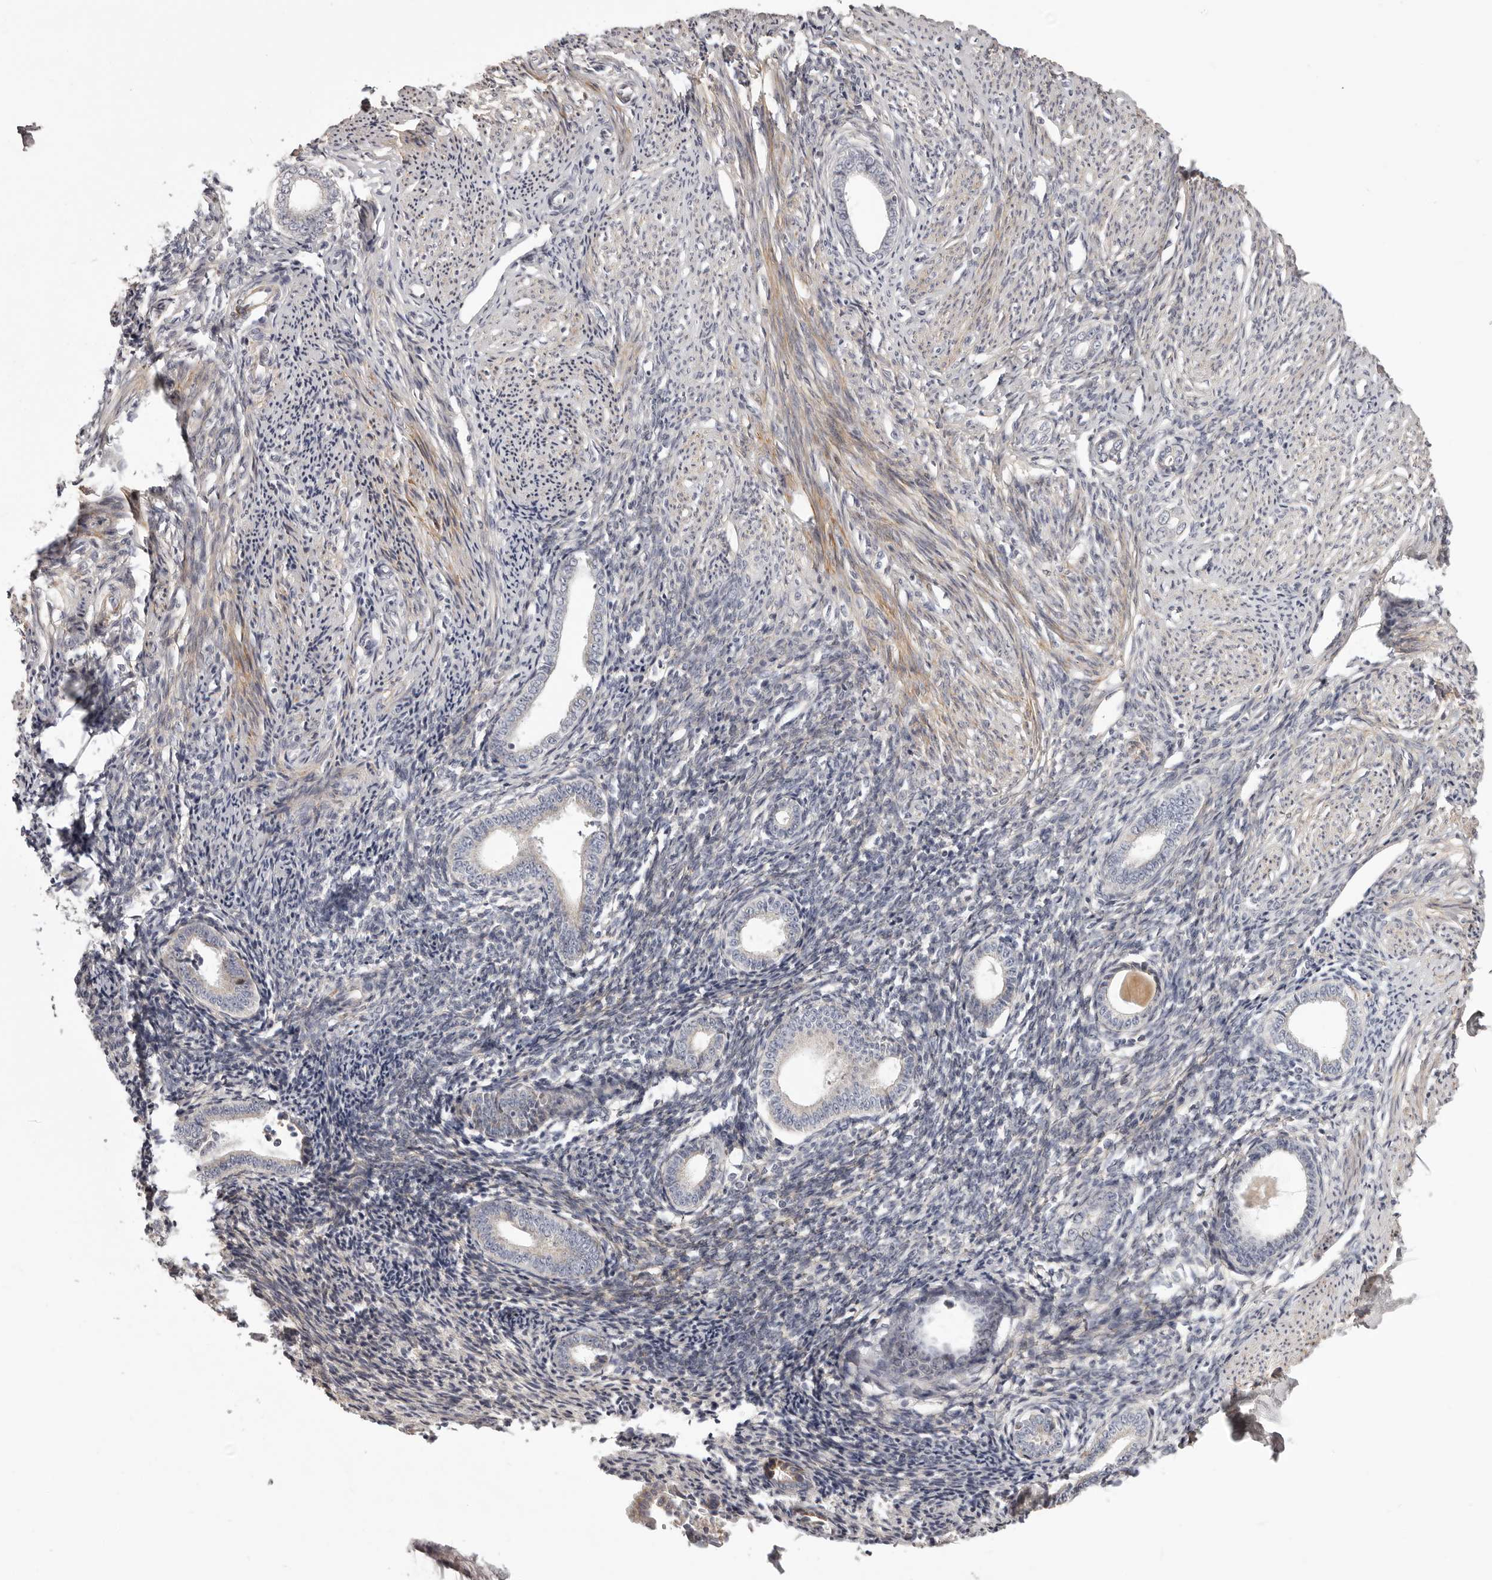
{"staining": {"intensity": "moderate", "quantity": "<25%", "location": "cytoplasmic/membranous"}, "tissue": "endometrium", "cell_type": "Cells in endometrial stroma", "image_type": "normal", "snomed": [{"axis": "morphology", "description": "Normal tissue, NOS"}, {"axis": "topography", "description": "Endometrium"}], "caption": "Immunohistochemistry (DAB (3,3'-diaminobenzidine)) staining of unremarkable human endometrium shows moderate cytoplasmic/membranous protein staining in approximately <25% of cells in endometrial stroma.", "gene": "MRPS10", "patient": {"sex": "female", "age": 56}}